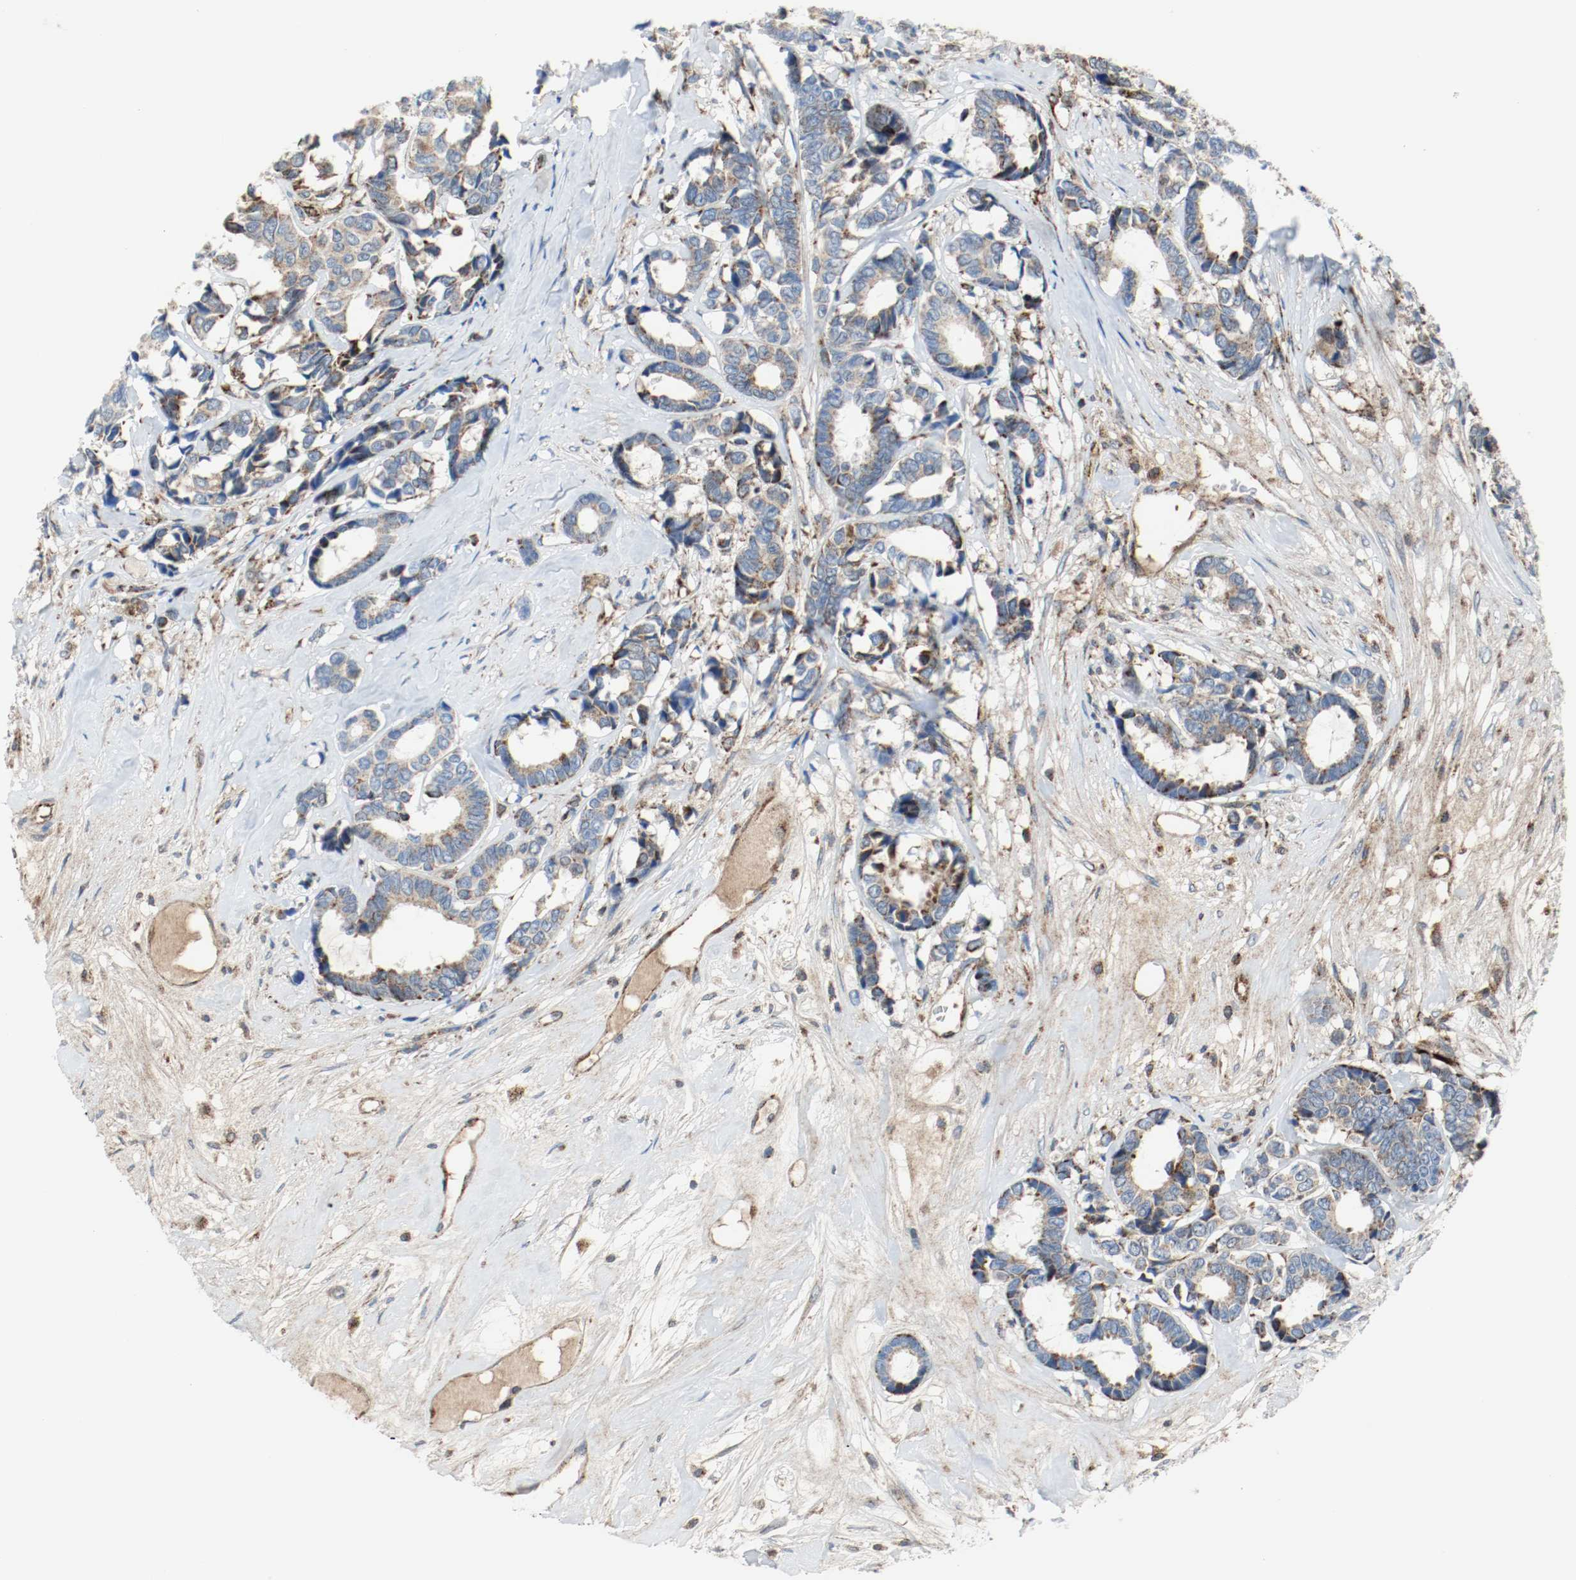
{"staining": {"intensity": "moderate", "quantity": ">75%", "location": "cytoplasmic/membranous"}, "tissue": "breast cancer", "cell_type": "Tumor cells", "image_type": "cancer", "snomed": [{"axis": "morphology", "description": "Duct carcinoma"}, {"axis": "topography", "description": "Breast"}], "caption": "Human intraductal carcinoma (breast) stained for a protein (brown) reveals moderate cytoplasmic/membranous positive staining in about >75% of tumor cells.", "gene": "TXNRD1", "patient": {"sex": "female", "age": 87}}